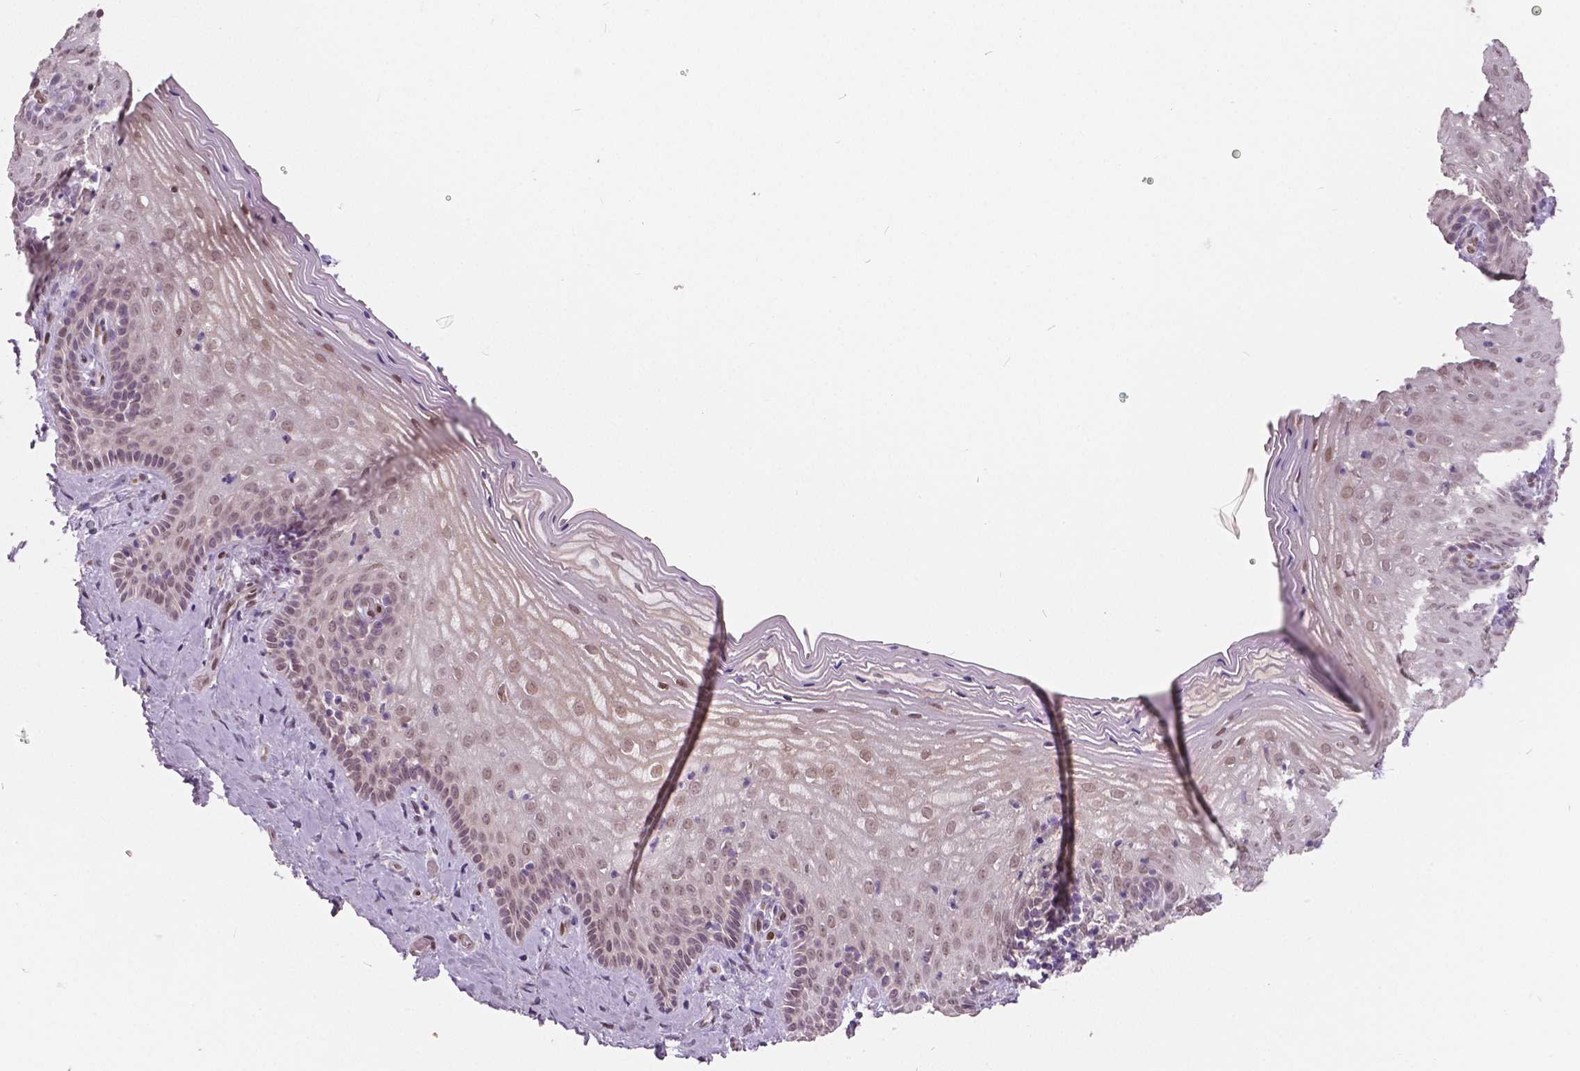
{"staining": {"intensity": "weak", "quantity": "25%-75%", "location": "nuclear"}, "tissue": "vagina", "cell_type": "Squamous epithelial cells", "image_type": "normal", "snomed": [{"axis": "morphology", "description": "Normal tissue, NOS"}, {"axis": "topography", "description": "Vagina"}], "caption": "A brown stain labels weak nuclear positivity of a protein in squamous epithelial cells of normal human vagina. (Stains: DAB in brown, nuclei in blue, Microscopy: brightfield microscopy at high magnification).", "gene": "HMBOX1", "patient": {"sex": "female", "age": 45}}